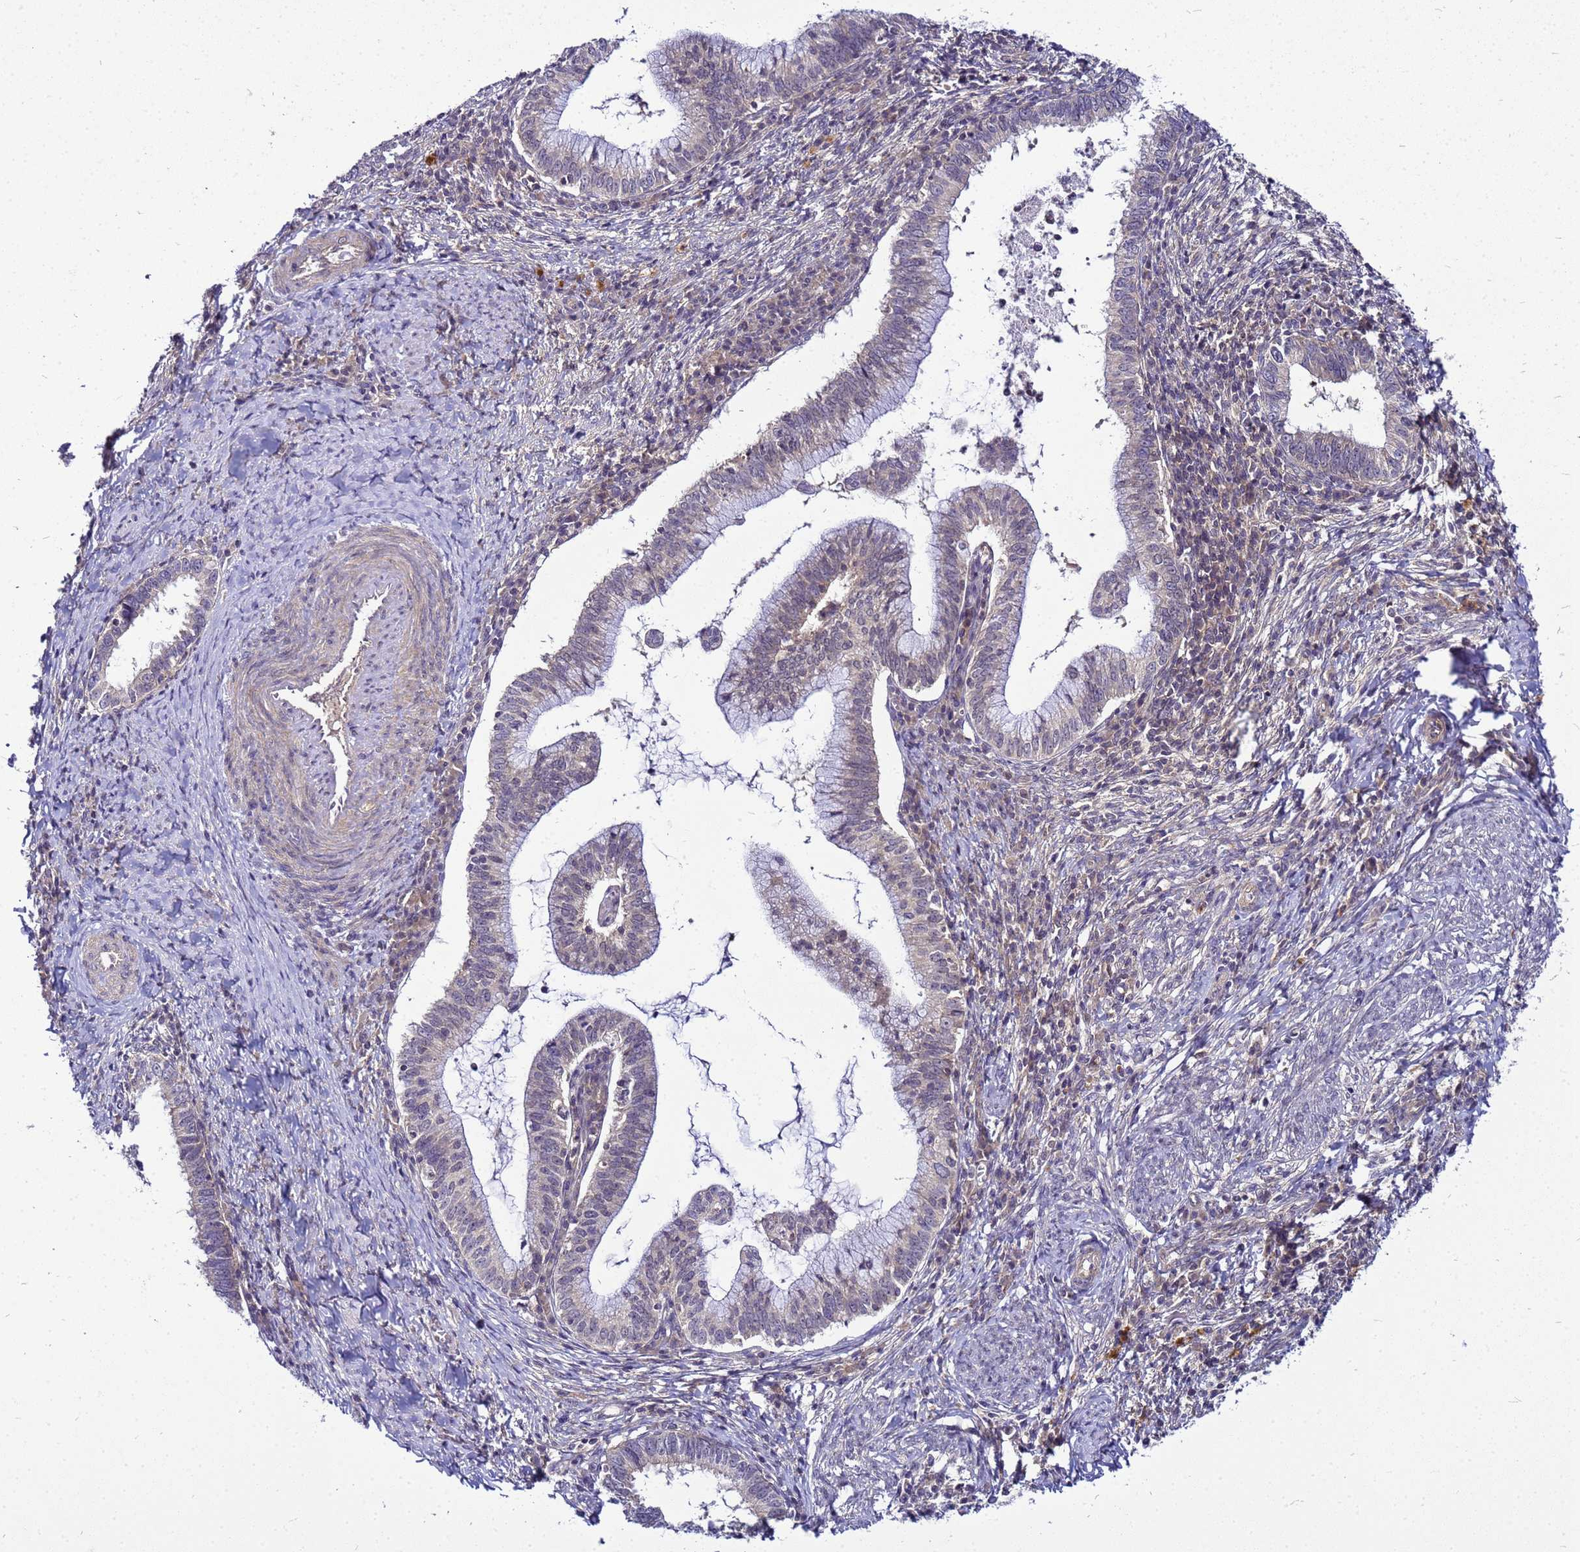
{"staining": {"intensity": "negative", "quantity": "none", "location": "none"}, "tissue": "cervical cancer", "cell_type": "Tumor cells", "image_type": "cancer", "snomed": [{"axis": "morphology", "description": "Adenocarcinoma, NOS"}, {"axis": "topography", "description": "Cervix"}], "caption": "Cervical cancer was stained to show a protein in brown. There is no significant expression in tumor cells. (Brightfield microscopy of DAB immunohistochemistry at high magnification).", "gene": "SAT1", "patient": {"sex": "female", "age": 36}}